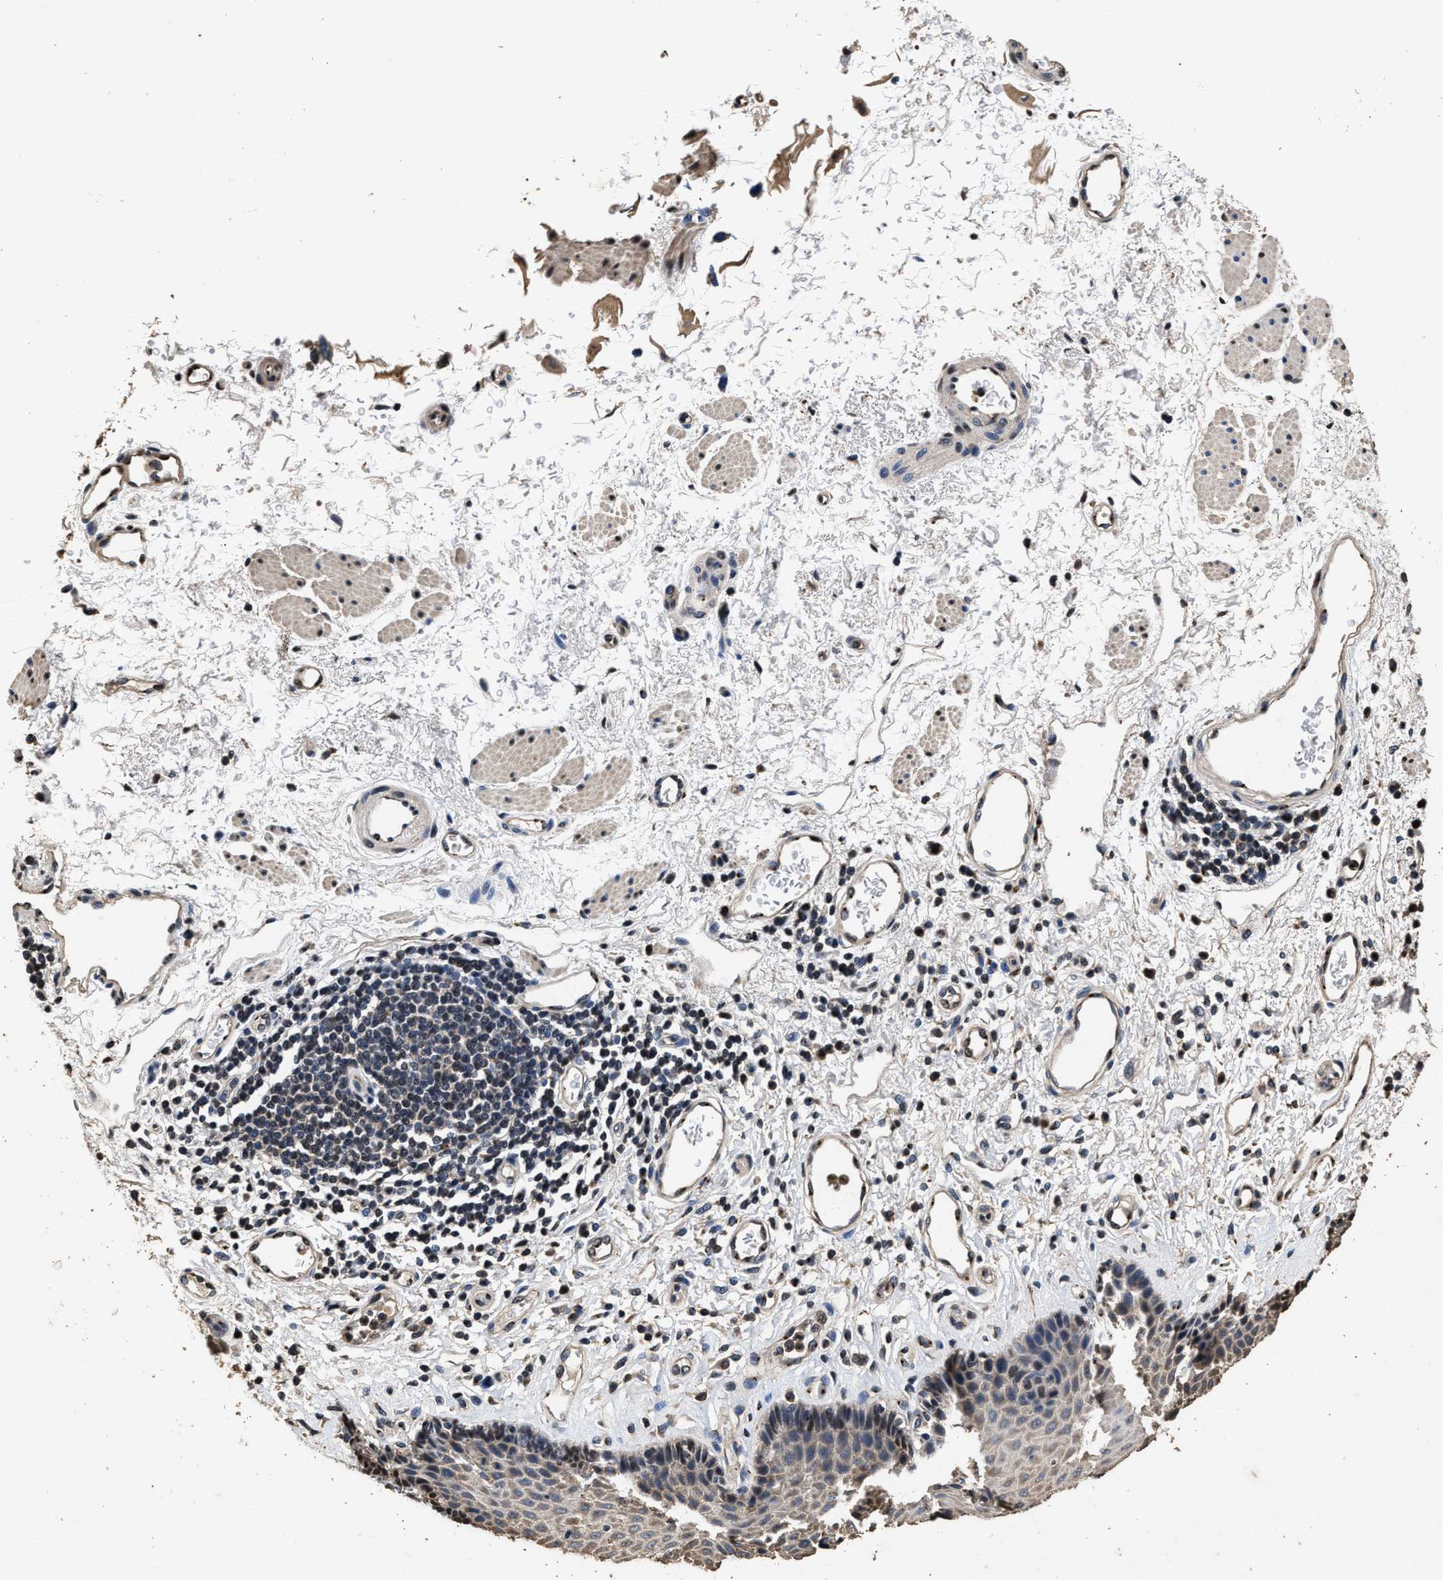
{"staining": {"intensity": "weak", "quantity": "25%-75%", "location": "cytoplasmic/membranous"}, "tissue": "esophagus", "cell_type": "Squamous epithelial cells", "image_type": "normal", "snomed": [{"axis": "morphology", "description": "Normal tissue, NOS"}, {"axis": "topography", "description": "Esophagus"}], "caption": "Weak cytoplasmic/membranous staining for a protein is seen in approximately 25%-75% of squamous epithelial cells of unremarkable esophagus using immunohistochemistry (IHC).", "gene": "TPST2", "patient": {"sex": "male", "age": 54}}